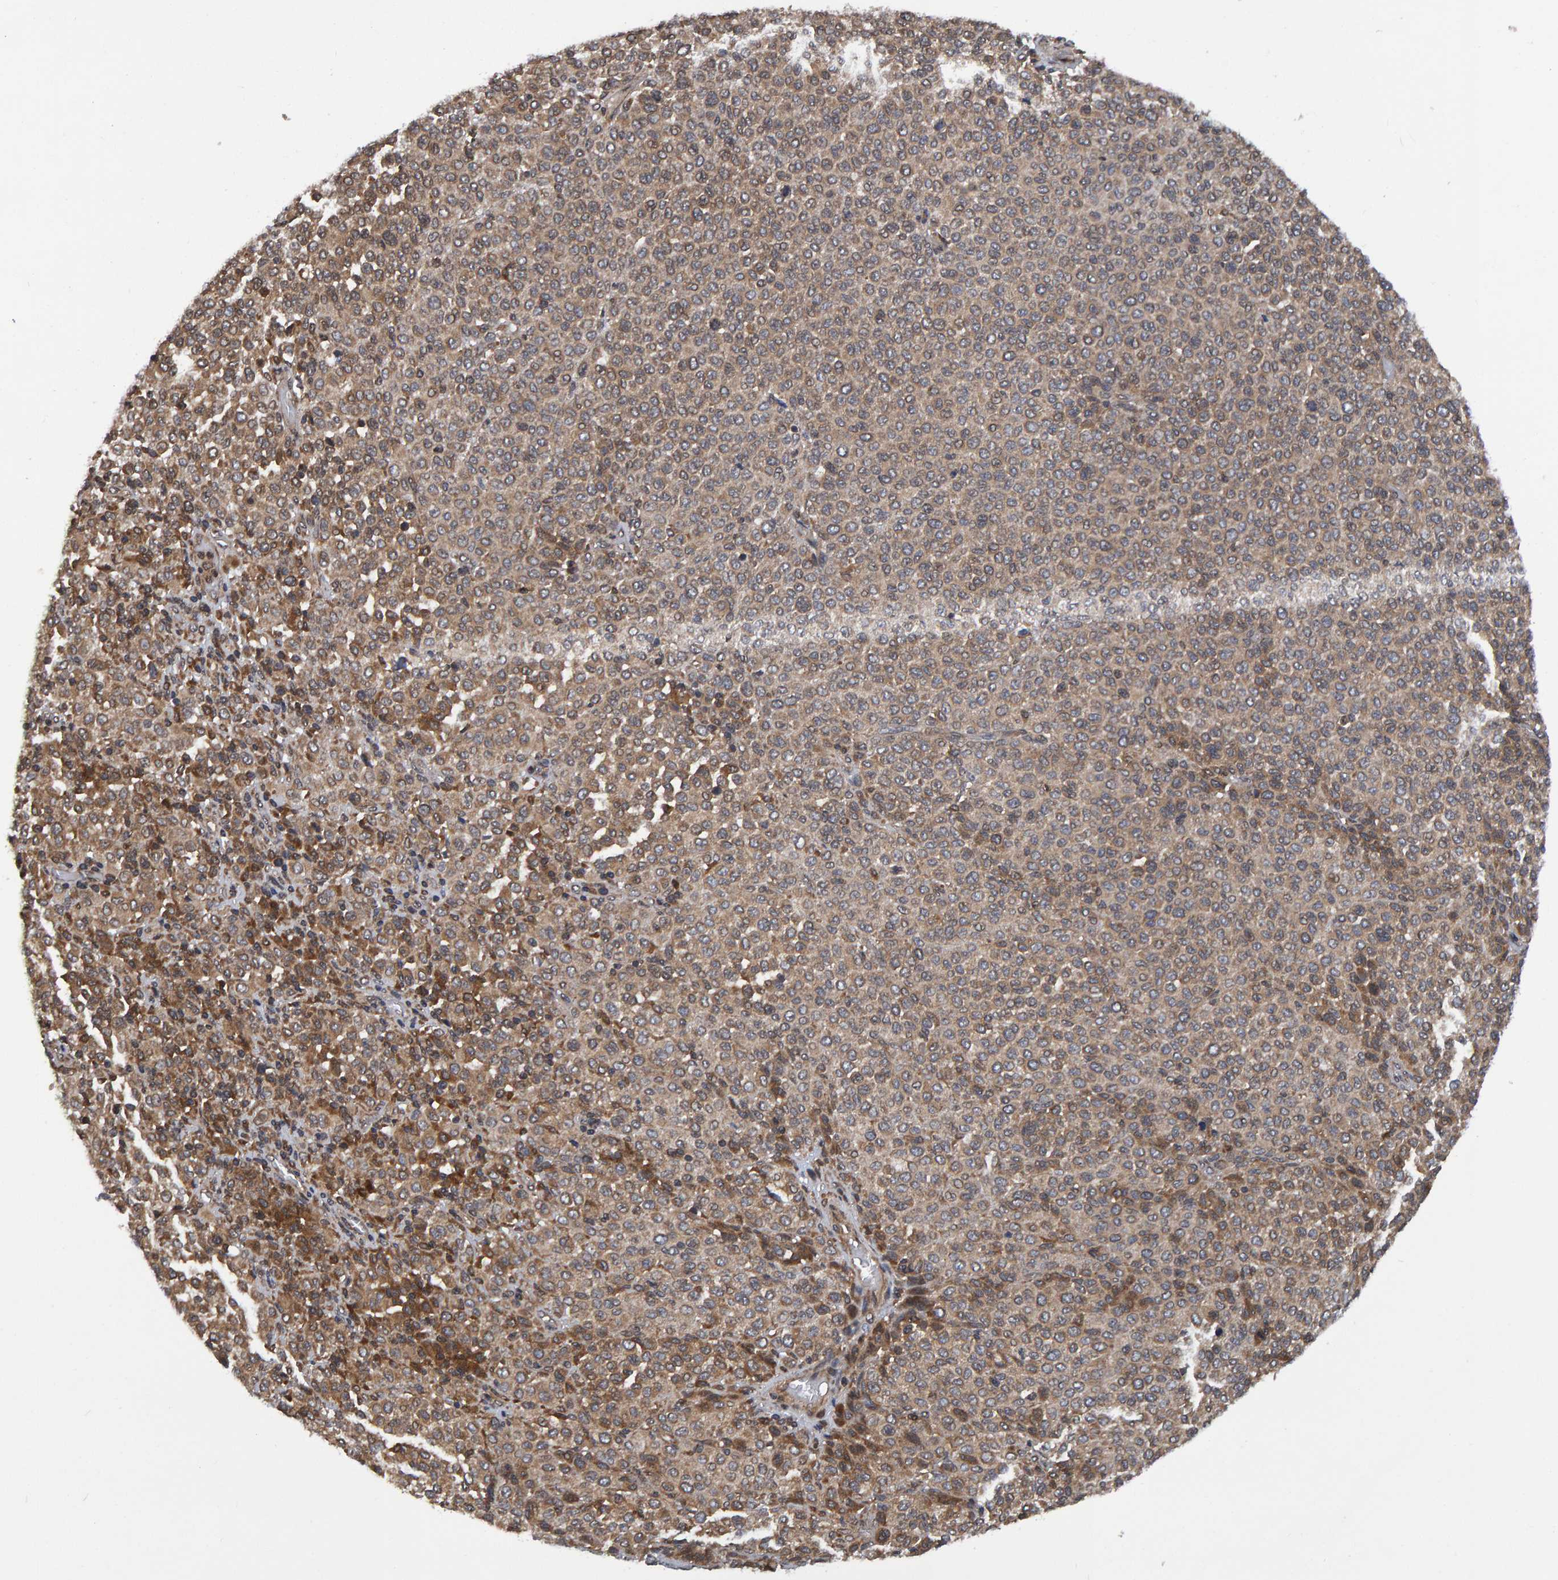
{"staining": {"intensity": "weak", "quantity": ">75%", "location": "cytoplasmic/membranous"}, "tissue": "melanoma", "cell_type": "Tumor cells", "image_type": "cancer", "snomed": [{"axis": "morphology", "description": "Malignant melanoma, Metastatic site"}, {"axis": "topography", "description": "Pancreas"}], "caption": "Malignant melanoma (metastatic site) stained with a brown dye demonstrates weak cytoplasmic/membranous positive expression in approximately >75% of tumor cells.", "gene": "GAB2", "patient": {"sex": "female", "age": 30}}